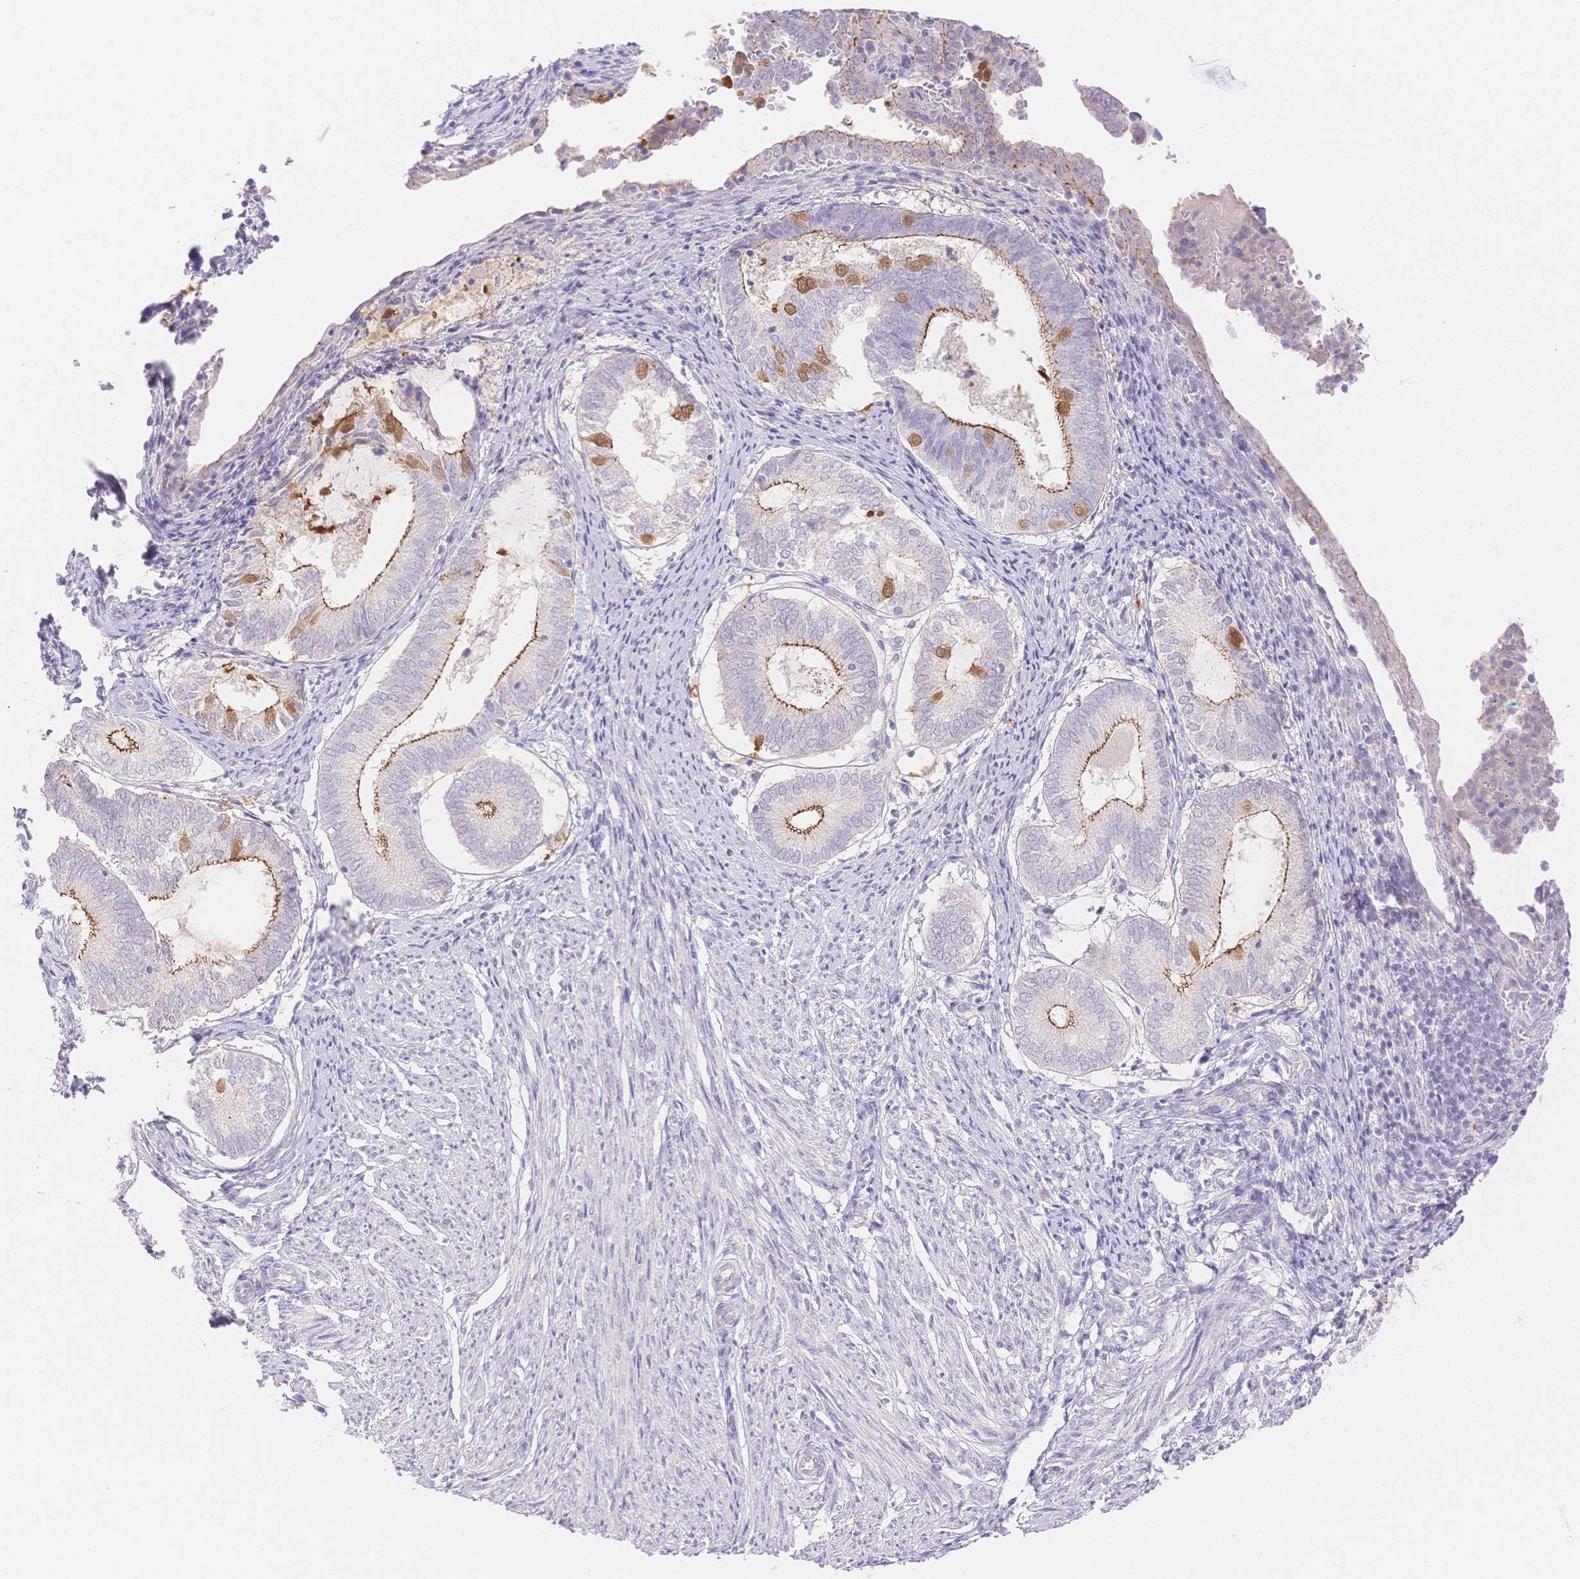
{"staining": {"intensity": "negative", "quantity": "none", "location": "none"}, "tissue": "endometrium", "cell_type": "Cells in endometrial stroma", "image_type": "normal", "snomed": [{"axis": "morphology", "description": "Normal tissue, NOS"}, {"axis": "topography", "description": "Endometrium"}], "caption": "Immunohistochemistry (IHC) of normal human endometrium demonstrates no staining in cells in endometrial stroma.", "gene": "WDR54", "patient": {"sex": "female", "age": 50}}